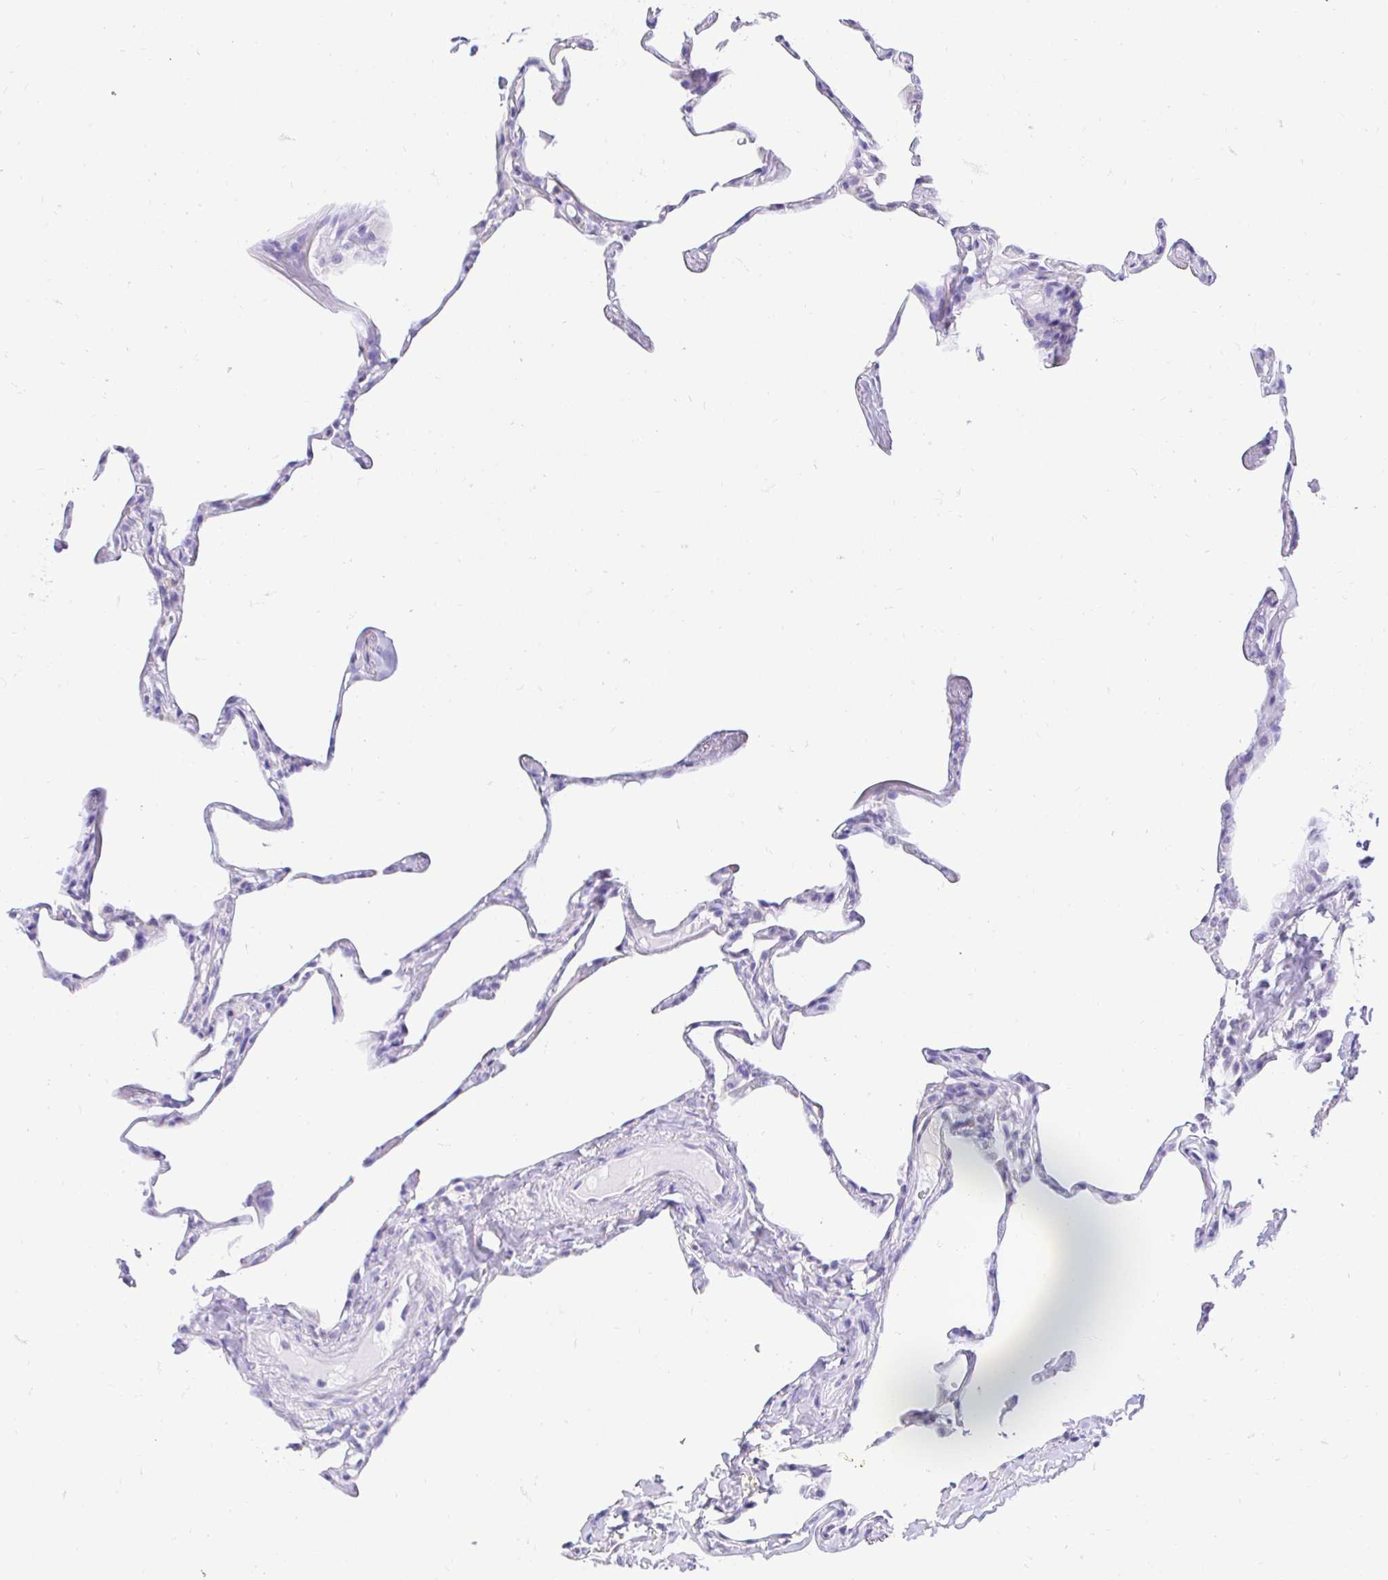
{"staining": {"intensity": "negative", "quantity": "none", "location": "none"}, "tissue": "lung", "cell_type": "Alveolar cells", "image_type": "normal", "snomed": [{"axis": "morphology", "description": "Normal tissue, NOS"}, {"axis": "topography", "description": "Lung"}], "caption": "Photomicrograph shows no significant protein expression in alveolar cells of normal lung.", "gene": "FATE1", "patient": {"sex": "male", "age": 65}}